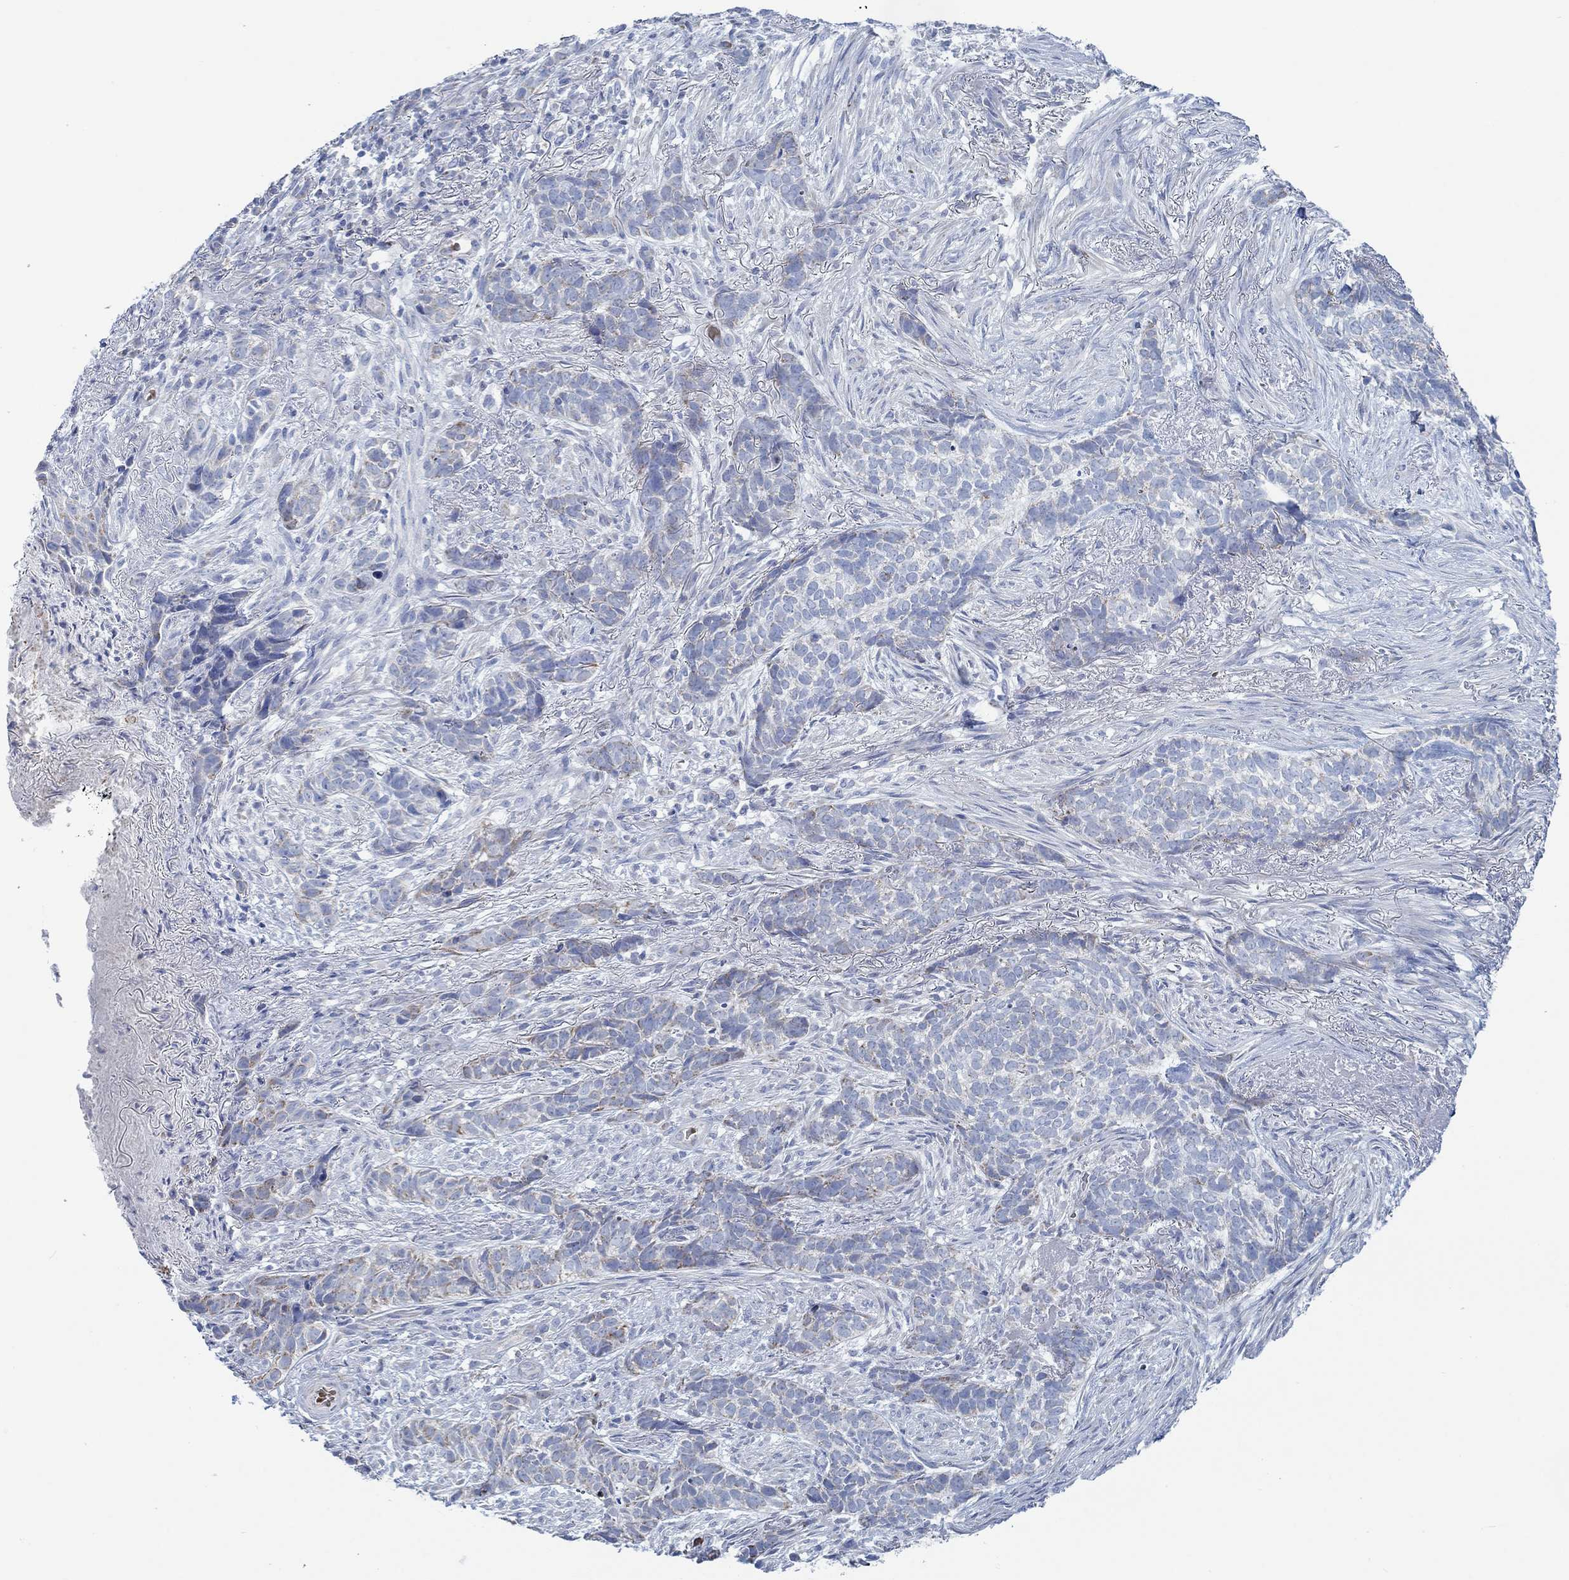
{"staining": {"intensity": "moderate", "quantity": "<25%", "location": "cytoplasmic/membranous"}, "tissue": "skin cancer", "cell_type": "Tumor cells", "image_type": "cancer", "snomed": [{"axis": "morphology", "description": "Basal cell carcinoma"}, {"axis": "topography", "description": "Skin"}], "caption": "Protein analysis of skin basal cell carcinoma tissue displays moderate cytoplasmic/membranous positivity in approximately <25% of tumor cells.", "gene": "GLOD5", "patient": {"sex": "female", "age": 69}}